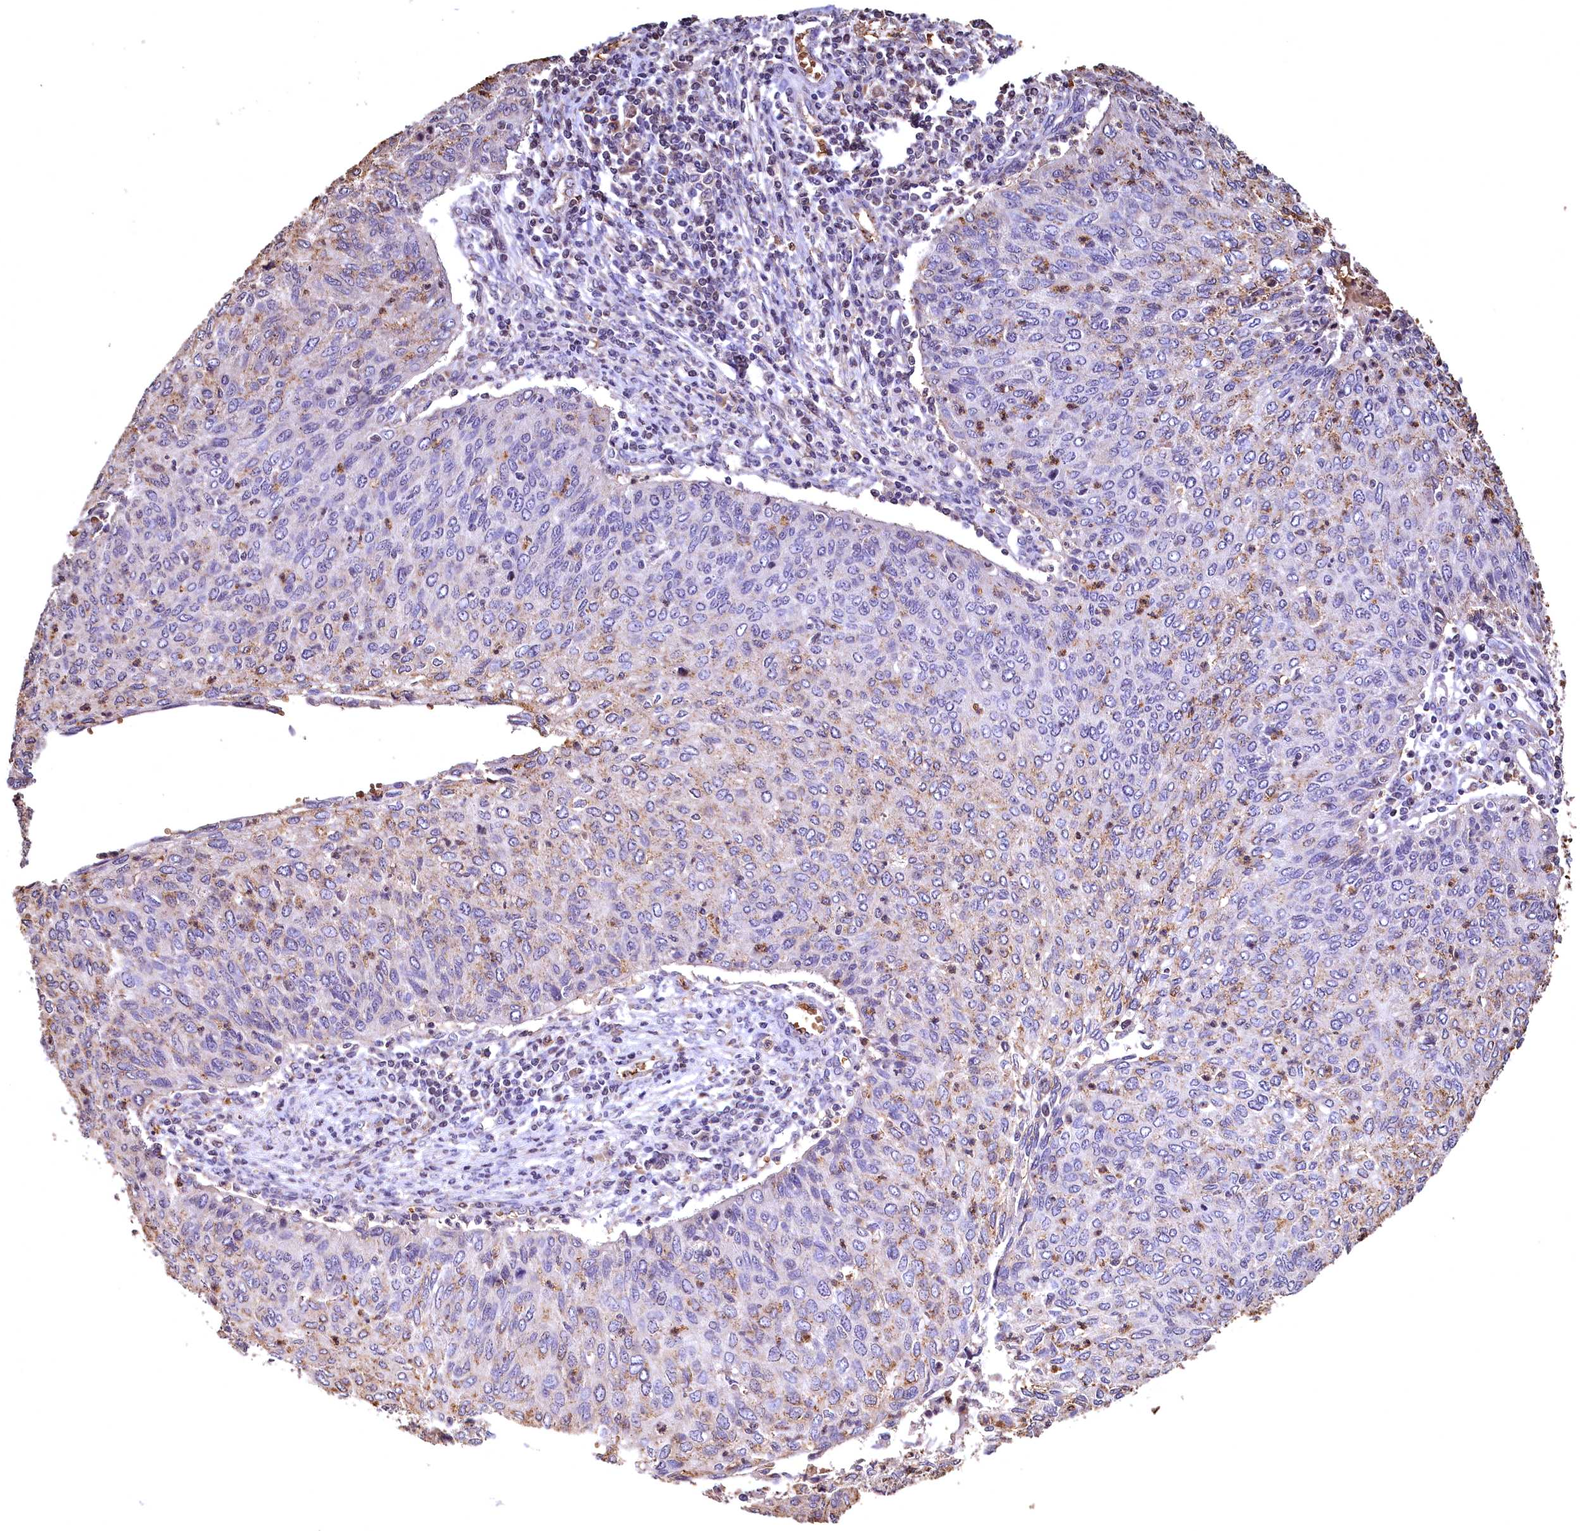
{"staining": {"intensity": "negative", "quantity": "none", "location": "none"}, "tissue": "cervical cancer", "cell_type": "Tumor cells", "image_type": "cancer", "snomed": [{"axis": "morphology", "description": "Squamous cell carcinoma, NOS"}, {"axis": "topography", "description": "Cervix"}], "caption": "Protein analysis of cervical squamous cell carcinoma reveals no significant positivity in tumor cells. (IHC, brightfield microscopy, high magnification).", "gene": "SPTA1", "patient": {"sex": "female", "age": 38}}